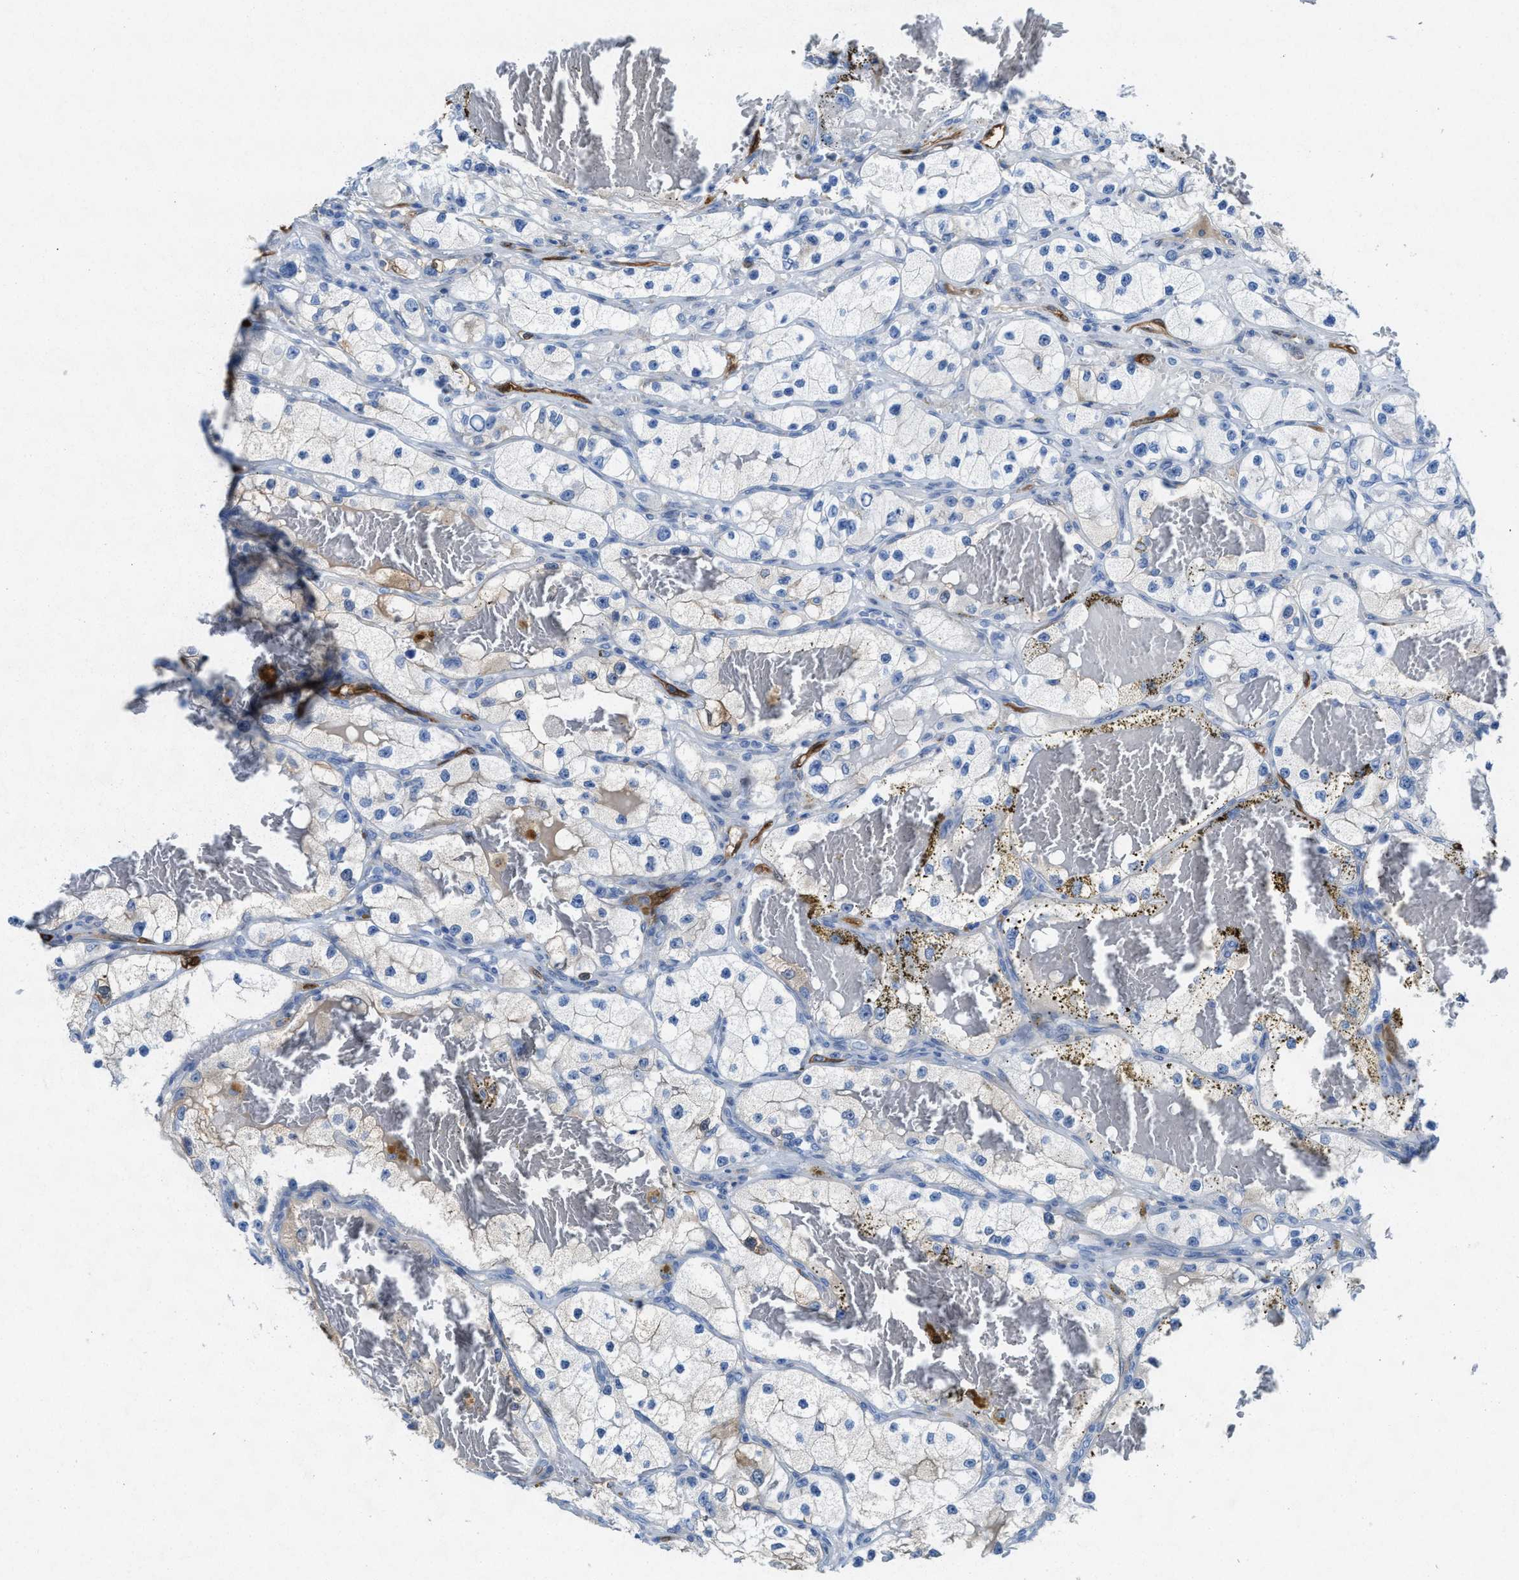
{"staining": {"intensity": "negative", "quantity": "none", "location": "none"}, "tissue": "renal cancer", "cell_type": "Tumor cells", "image_type": "cancer", "snomed": [{"axis": "morphology", "description": "Adenocarcinoma, NOS"}, {"axis": "topography", "description": "Kidney"}], "caption": "High magnification brightfield microscopy of renal cancer (adenocarcinoma) stained with DAB (brown) and counterstained with hematoxylin (blue): tumor cells show no significant positivity.", "gene": "ASS1", "patient": {"sex": "female", "age": 57}}